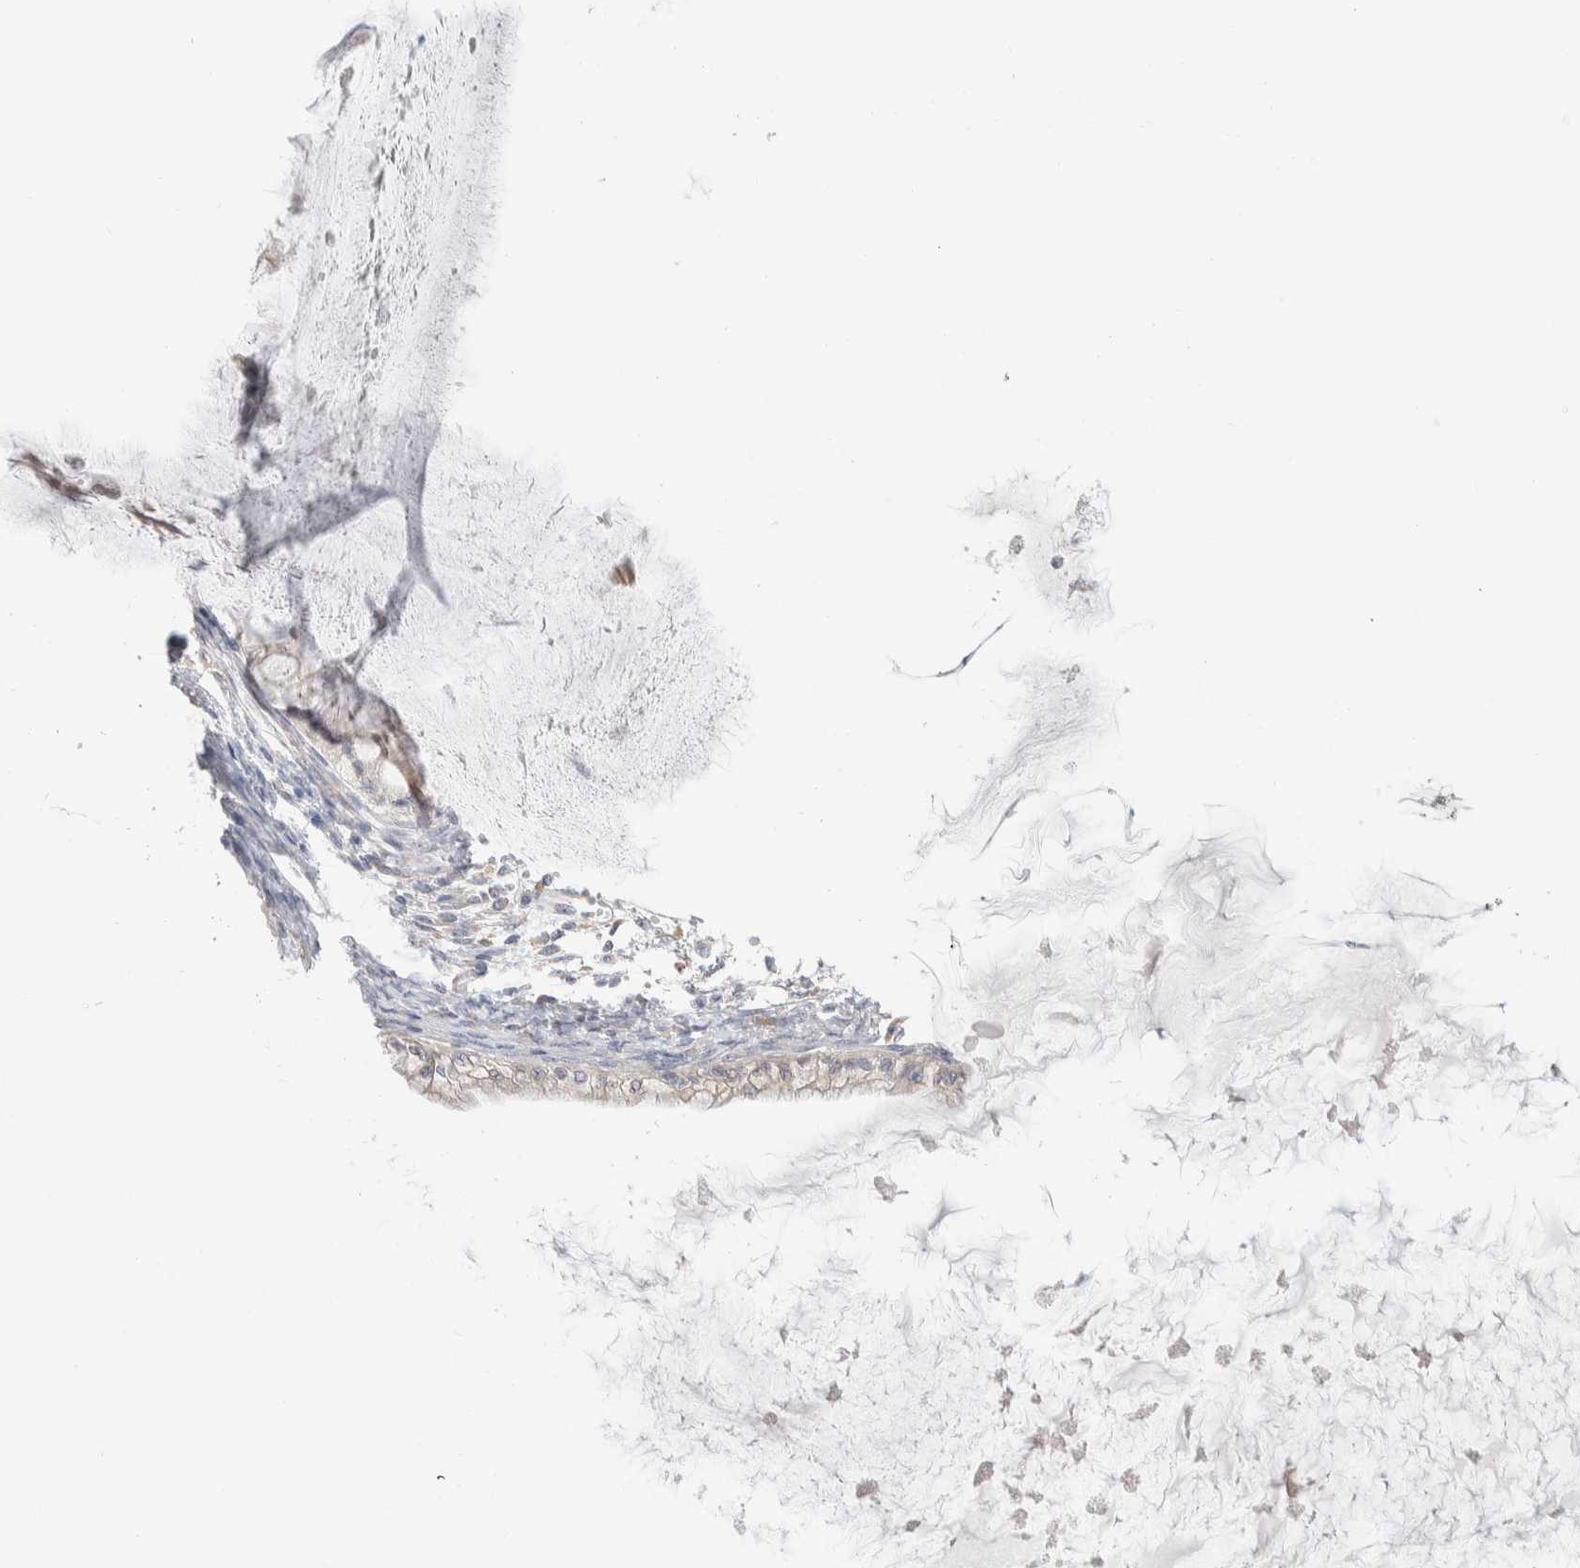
{"staining": {"intensity": "weak", "quantity": "25%-75%", "location": "cytoplasmic/membranous"}, "tissue": "ovarian cancer", "cell_type": "Tumor cells", "image_type": "cancer", "snomed": [{"axis": "morphology", "description": "Cystadenocarcinoma, mucinous, NOS"}, {"axis": "topography", "description": "Ovary"}], "caption": "Ovarian cancer (mucinous cystadenocarcinoma) tissue exhibits weak cytoplasmic/membranous expression in about 25%-75% of tumor cells The protein of interest is stained brown, and the nuclei are stained in blue (DAB (3,3'-diaminobenzidine) IHC with brightfield microscopy, high magnification).", "gene": "RUSF1", "patient": {"sex": "female", "age": 57}}